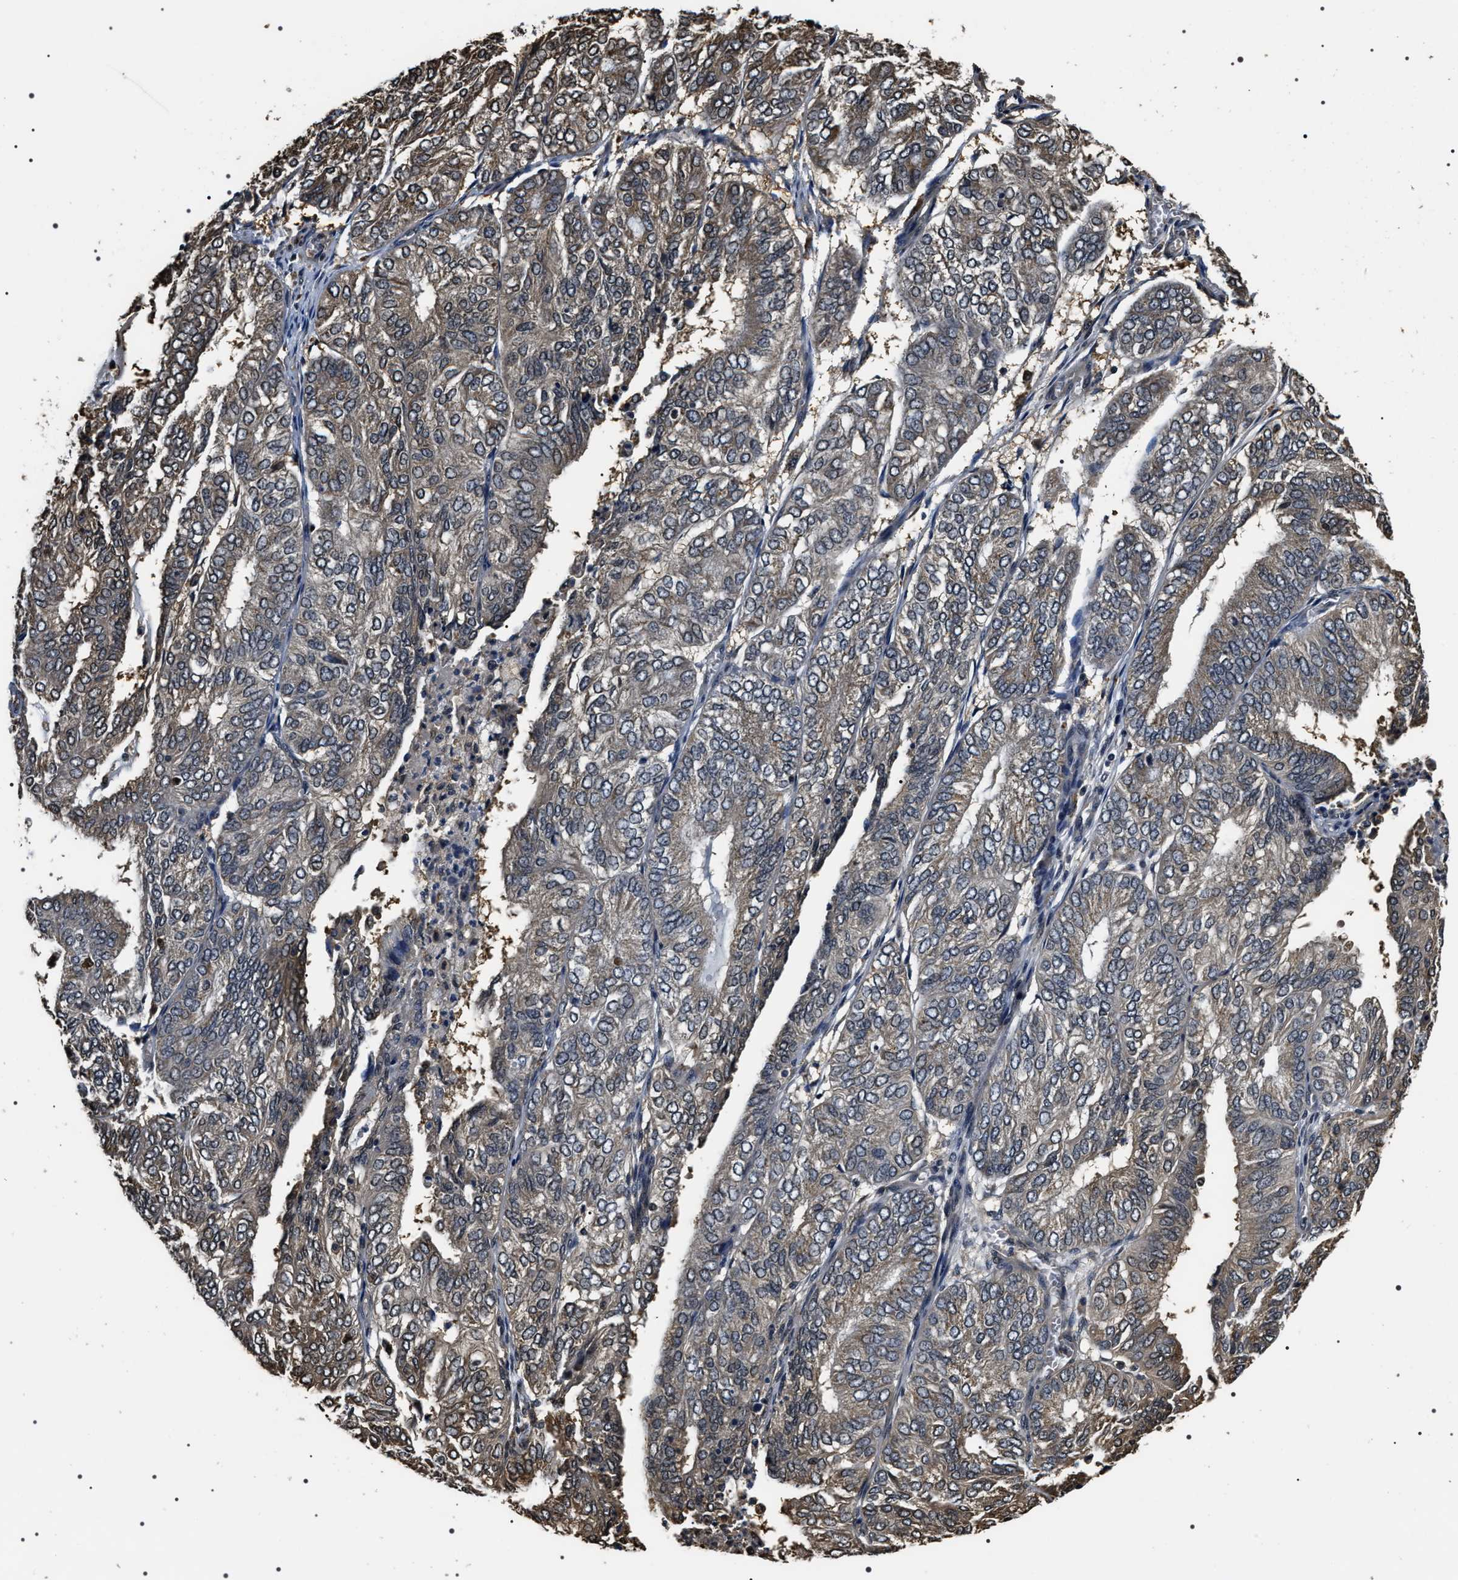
{"staining": {"intensity": "weak", "quantity": ">75%", "location": "cytoplasmic/membranous"}, "tissue": "endometrial cancer", "cell_type": "Tumor cells", "image_type": "cancer", "snomed": [{"axis": "morphology", "description": "Adenocarcinoma, NOS"}, {"axis": "topography", "description": "Uterus"}], "caption": "Human endometrial cancer stained with a protein marker shows weak staining in tumor cells.", "gene": "ARHGAP22", "patient": {"sex": "female", "age": 60}}